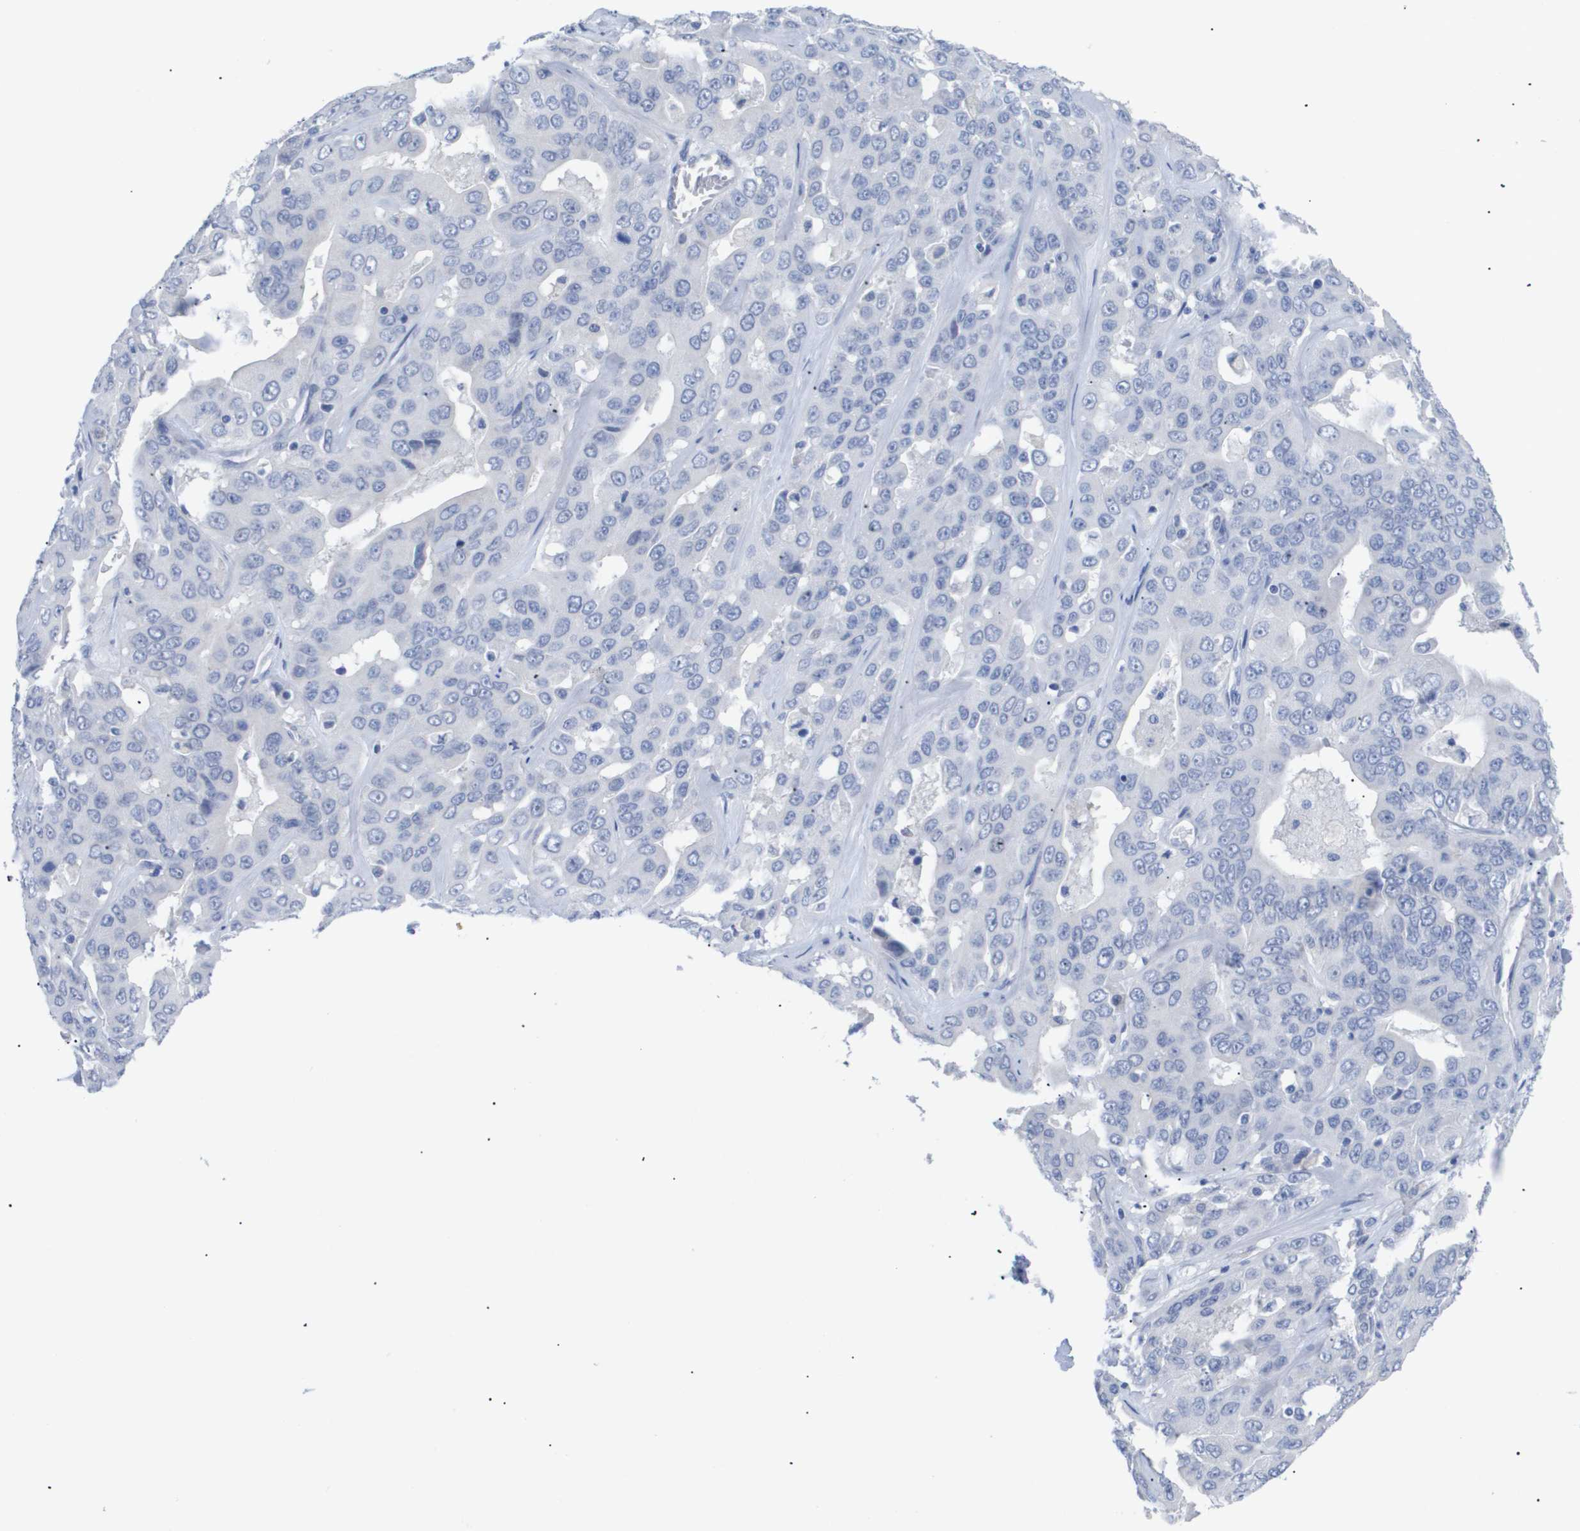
{"staining": {"intensity": "negative", "quantity": "none", "location": "none"}, "tissue": "liver cancer", "cell_type": "Tumor cells", "image_type": "cancer", "snomed": [{"axis": "morphology", "description": "Cholangiocarcinoma"}, {"axis": "topography", "description": "Liver"}], "caption": "Liver cholangiocarcinoma was stained to show a protein in brown. There is no significant expression in tumor cells.", "gene": "CAV3", "patient": {"sex": "female", "age": 52}}